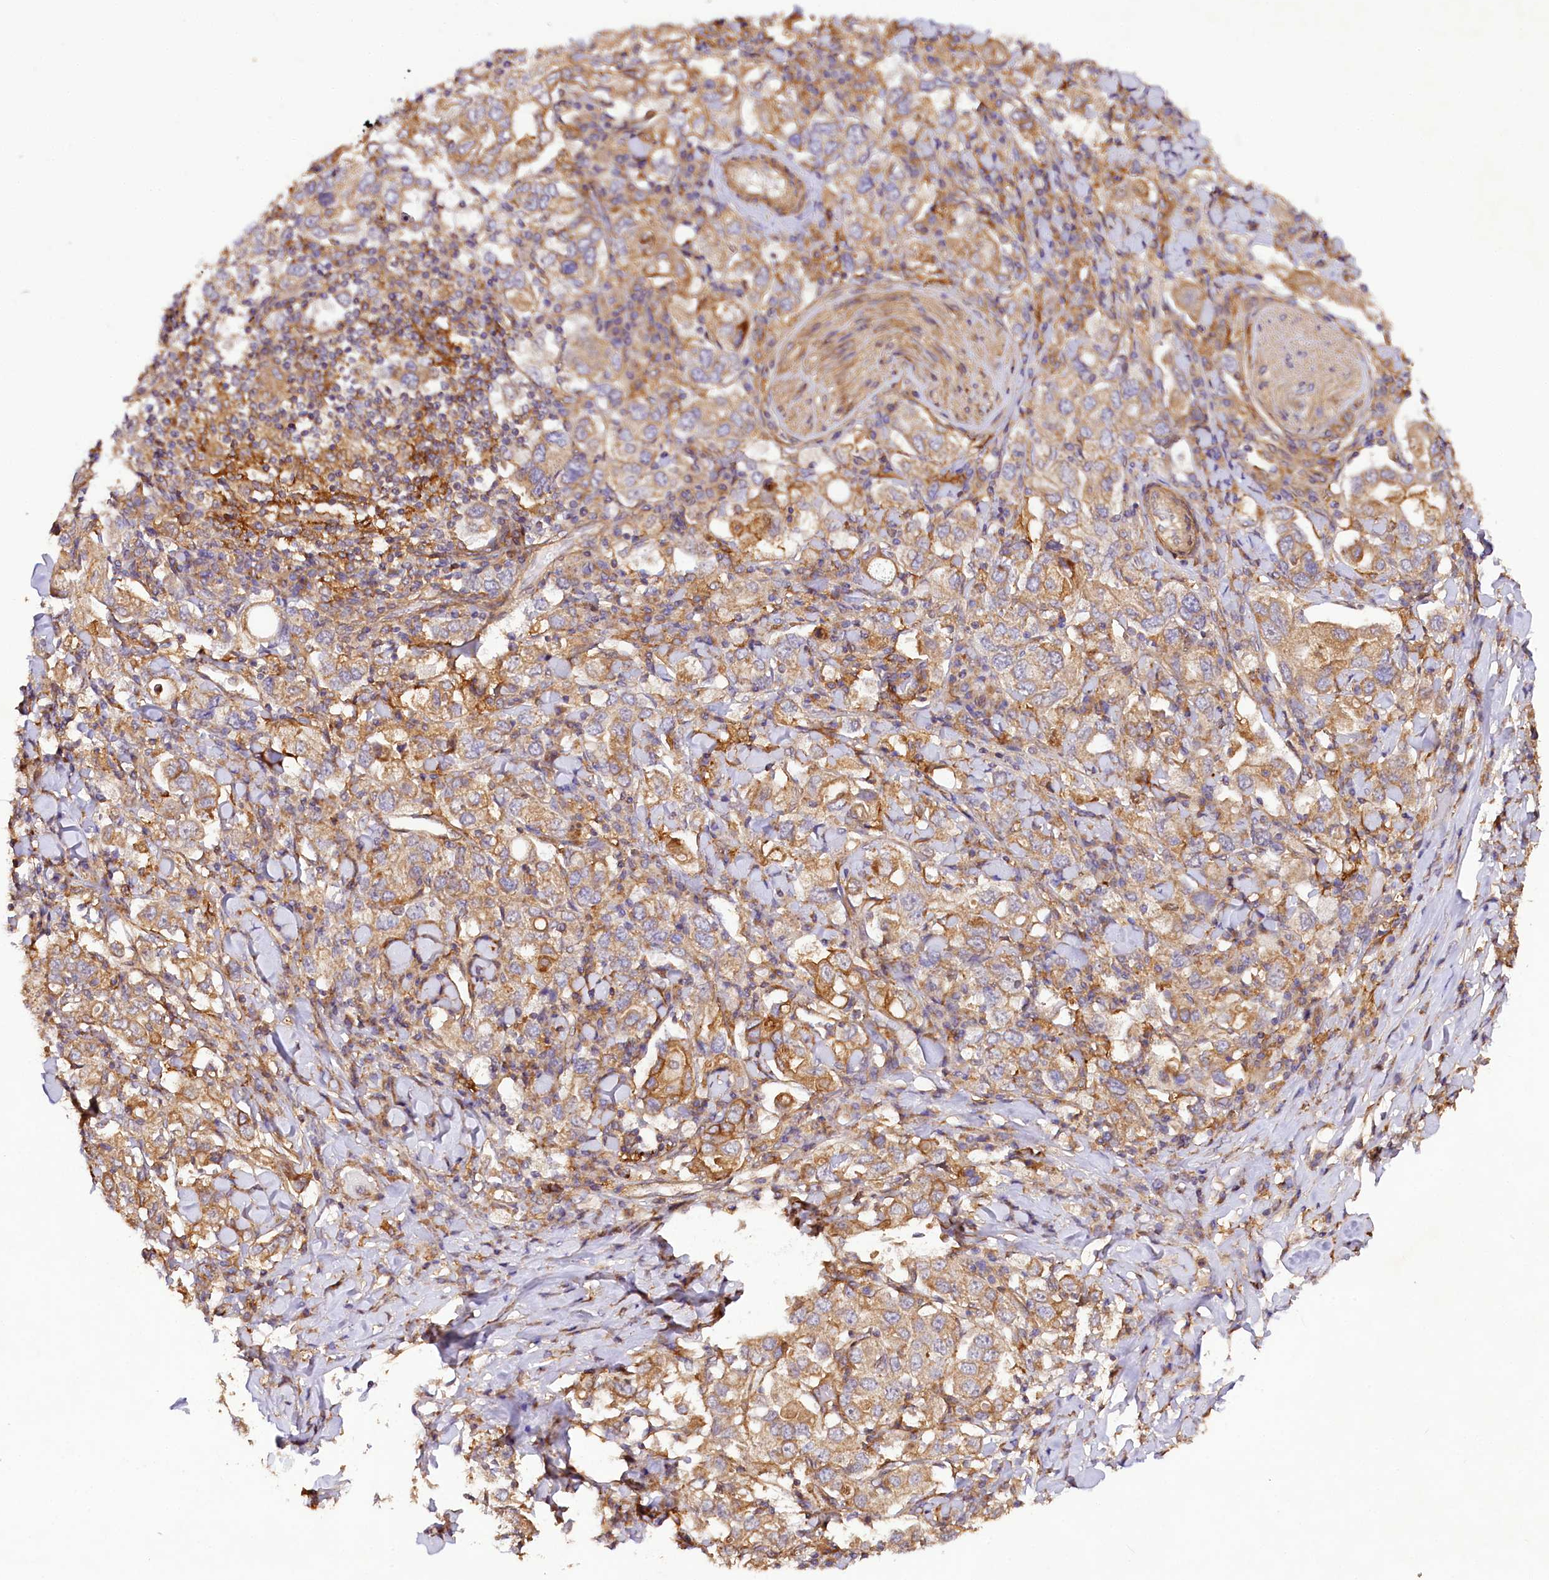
{"staining": {"intensity": "moderate", "quantity": ">75%", "location": "cytoplasmic/membranous"}, "tissue": "stomach cancer", "cell_type": "Tumor cells", "image_type": "cancer", "snomed": [{"axis": "morphology", "description": "Adenocarcinoma, NOS"}, {"axis": "topography", "description": "Stomach, upper"}], "caption": "Immunohistochemical staining of human adenocarcinoma (stomach) reveals medium levels of moderate cytoplasmic/membranous expression in about >75% of tumor cells.", "gene": "CSAD", "patient": {"sex": "male", "age": 62}}